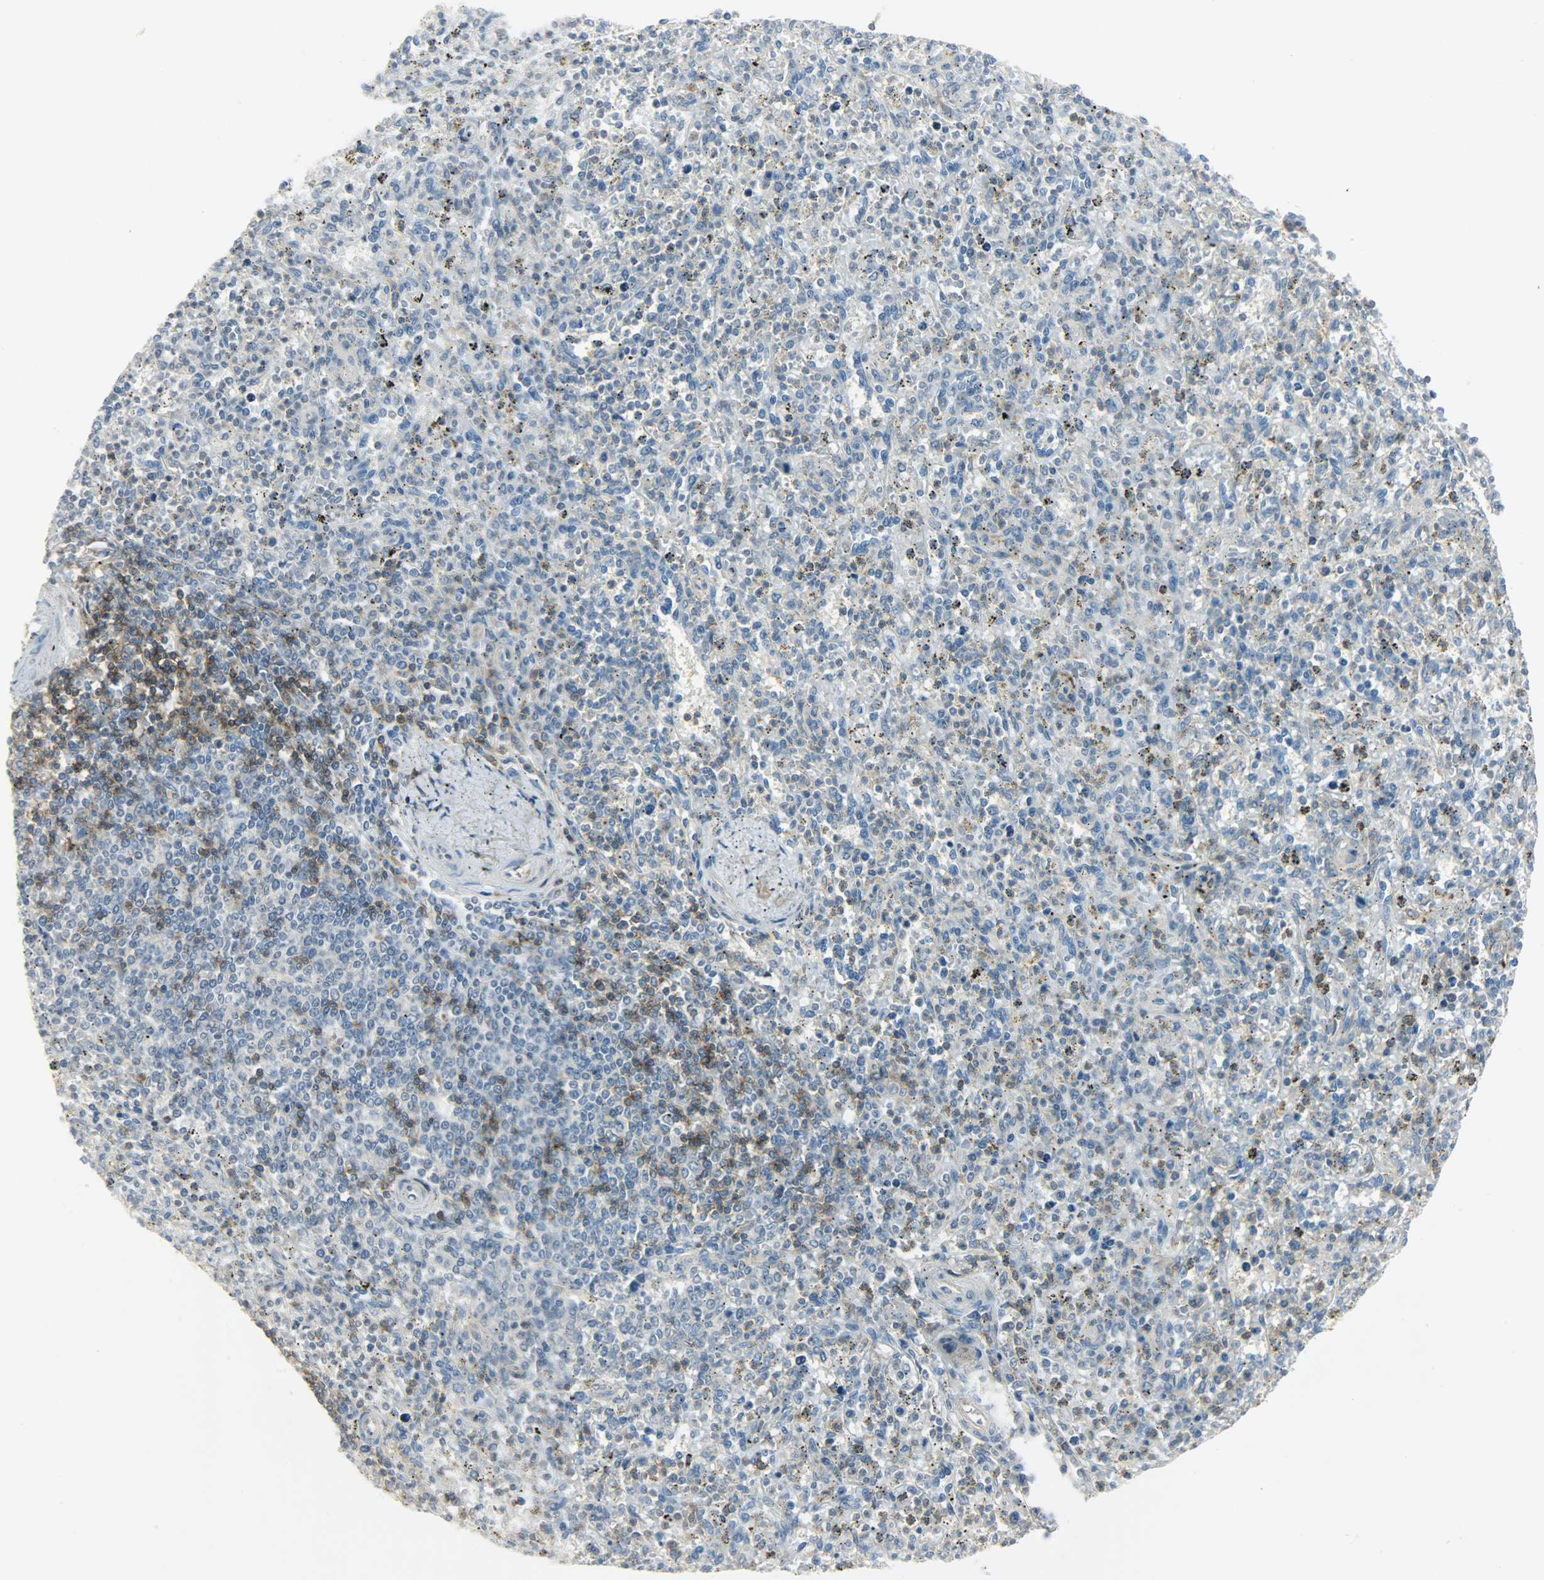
{"staining": {"intensity": "moderate", "quantity": "<25%", "location": "cytoplasmic/membranous"}, "tissue": "spleen", "cell_type": "Cells in red pulp", "image_type": "normal", "snomed": [{"axis": "morphology", "description": "Normal tissue, NOS"}, {"axis": "topography", "description": "Spleen"}], "caption": "This is a micrograph of IHC staining of unremarkable spleen, which shows moderate staining in the cytoplasmic/membranous of cells in red pulp.", "gene": "CD4", "patient": {"sex": "male", "age": 72}}